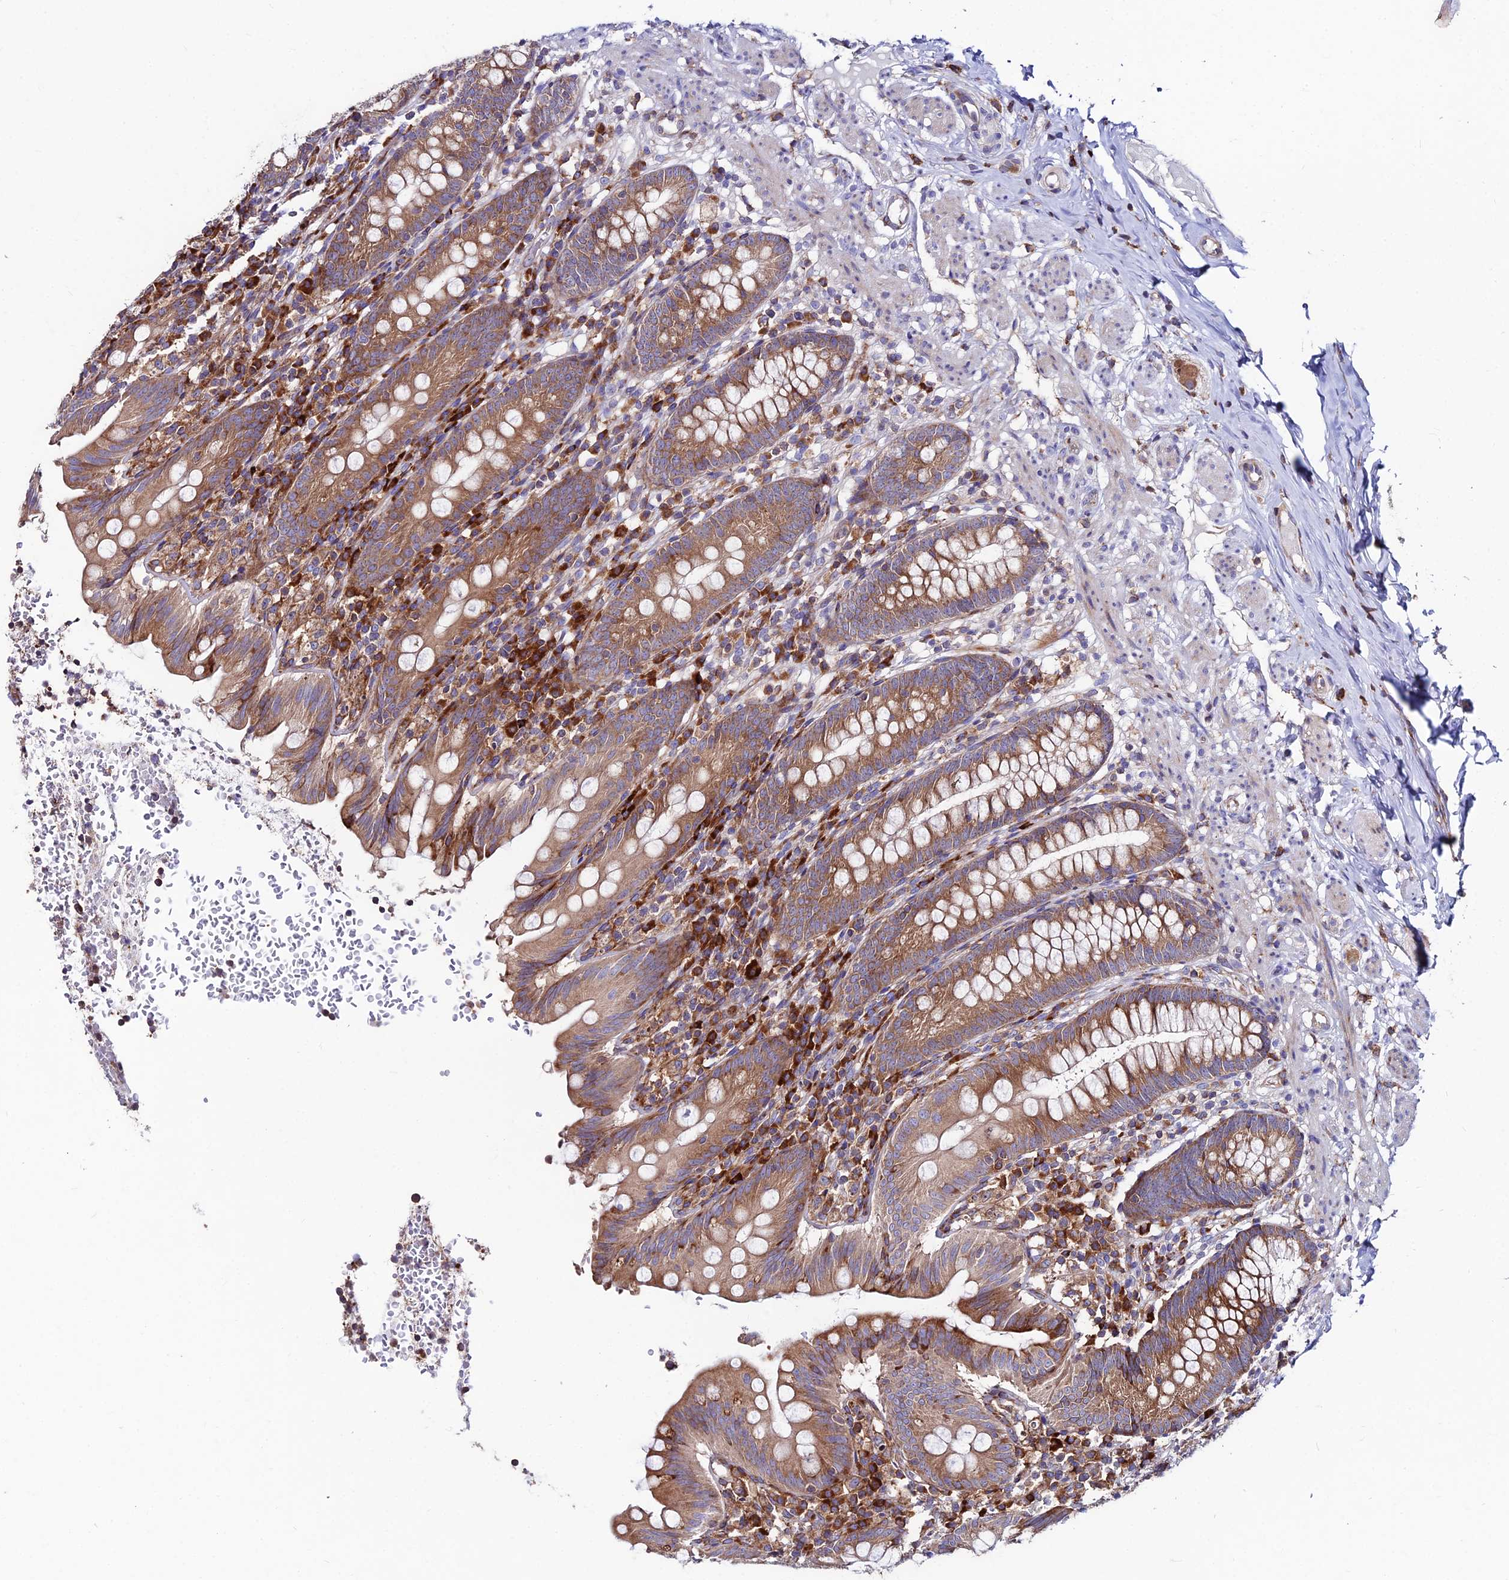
{"staining": {"intensity": "moderate", "quantity": ">75%", "location": "cytoplasmic/membranous"}, "tissue": "appendix", "cell_type": "Glandular cells", "image_type": "normal", "snomed": [{"axis": "morphology", "description": "Normal tissue, NOS"}, {"axis": "topography", "description": "Appendix"}], "caption": "Protein staining of benign appendix exhibits moderate cytoplasmic/membranous staining in approximately >75% of glandular cells. (IHC, brightfield microscopy, high magnification).", "gene": "EIF3K", "patient": {"sex": "male", "age": 55}}